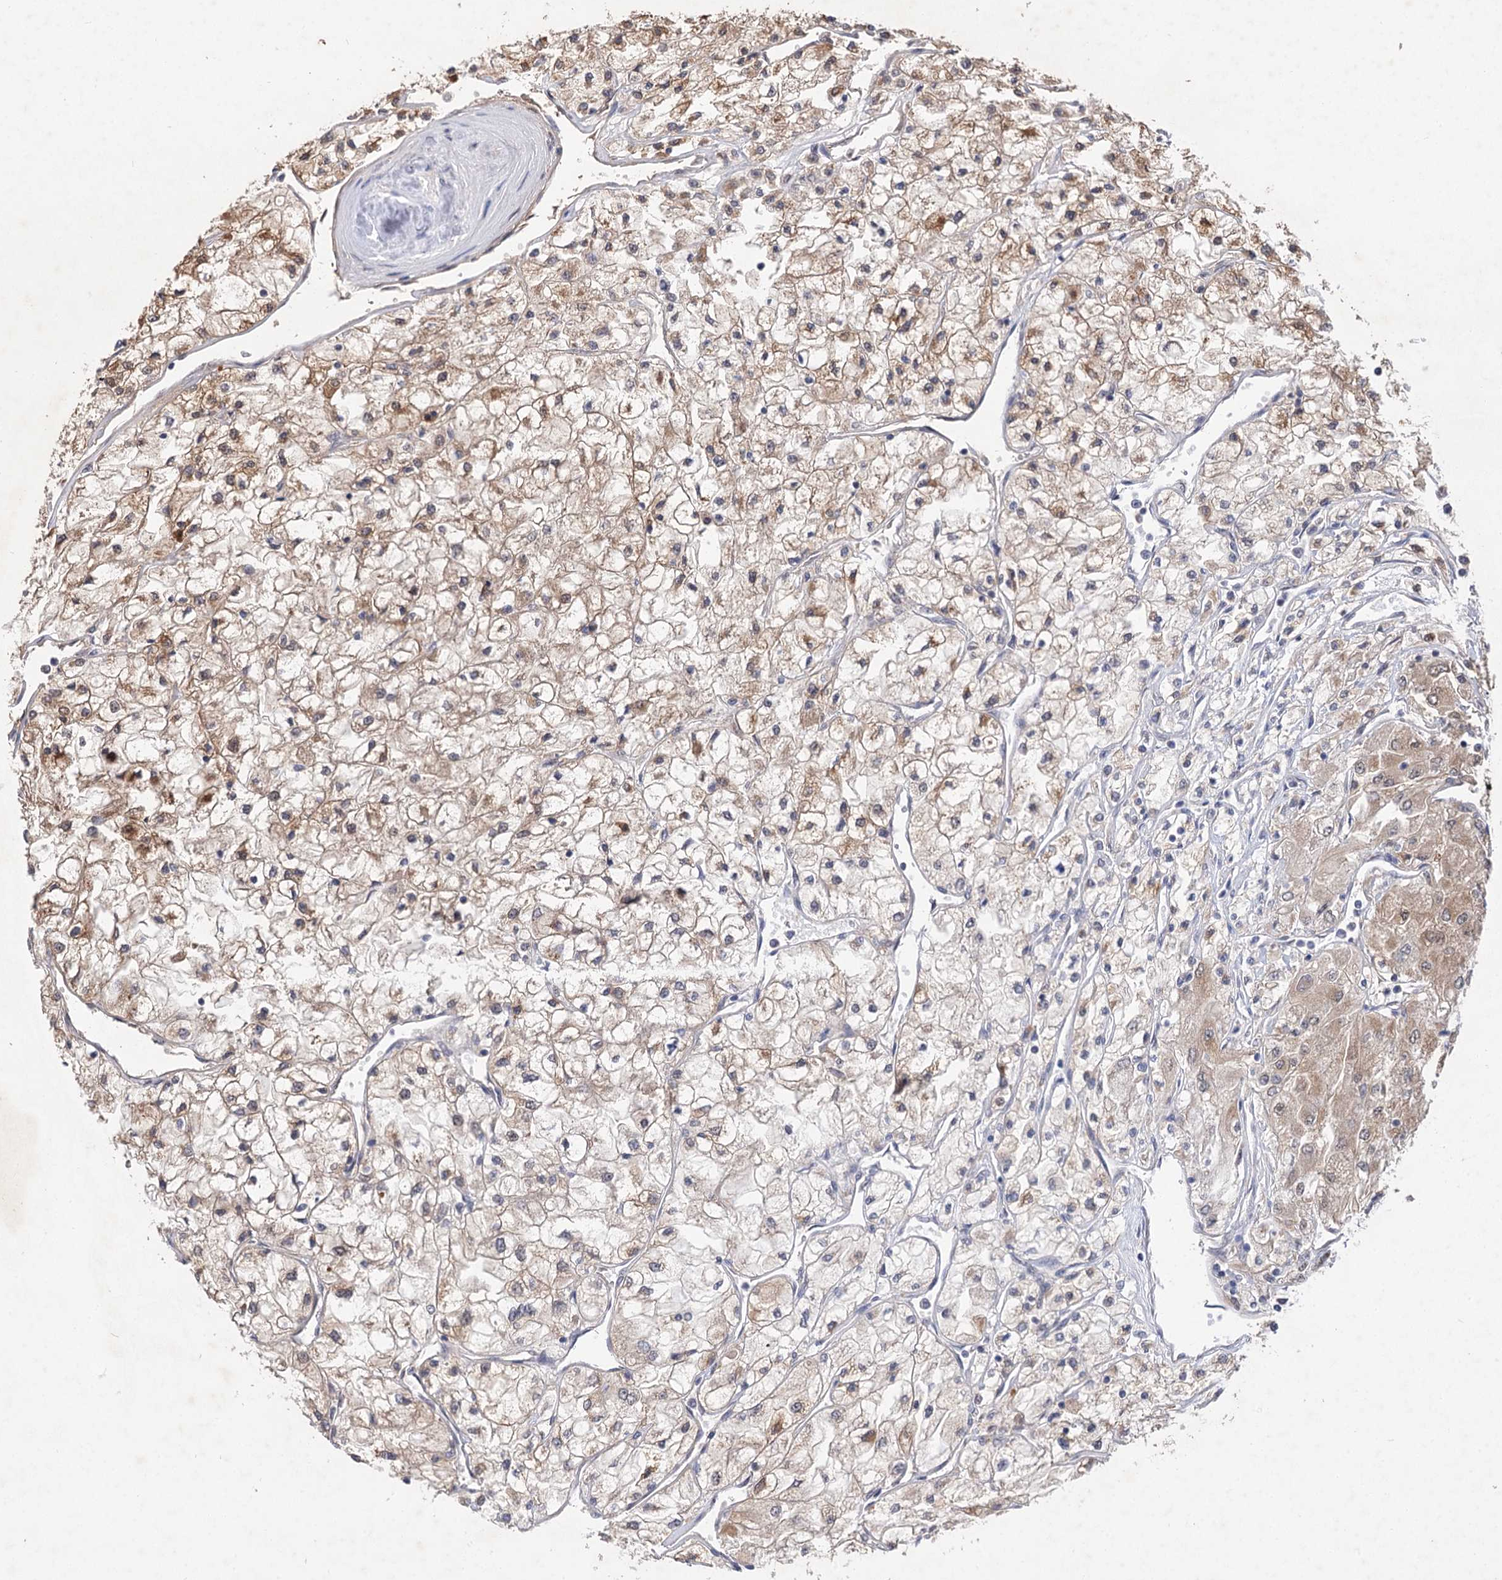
{"staining": {"intensity": "moderate", "quantity": "25%-75%", "location": "cytoplasmic/membranous"}, "tissue": "renal cancer", "cell_type": "Tumor cells", "image_type": "cancer", "snomed": [{"axis": "morphology", "description": "Adenocarcinoma, NOS"}, {"axis": "topography", "description": "Kidney"}], "caption": "Protein expression analysis of human renal cancer reveals moderate cytoplasmic/membranous positivity in about 25%-75% of tumor cells. (Stains: DAB in brown, nuclei in blue, Microscopy: brightfield microscopy at high magnification).", "gene": "FBXW8", "patient": {"sex": "male", "age": 80}}